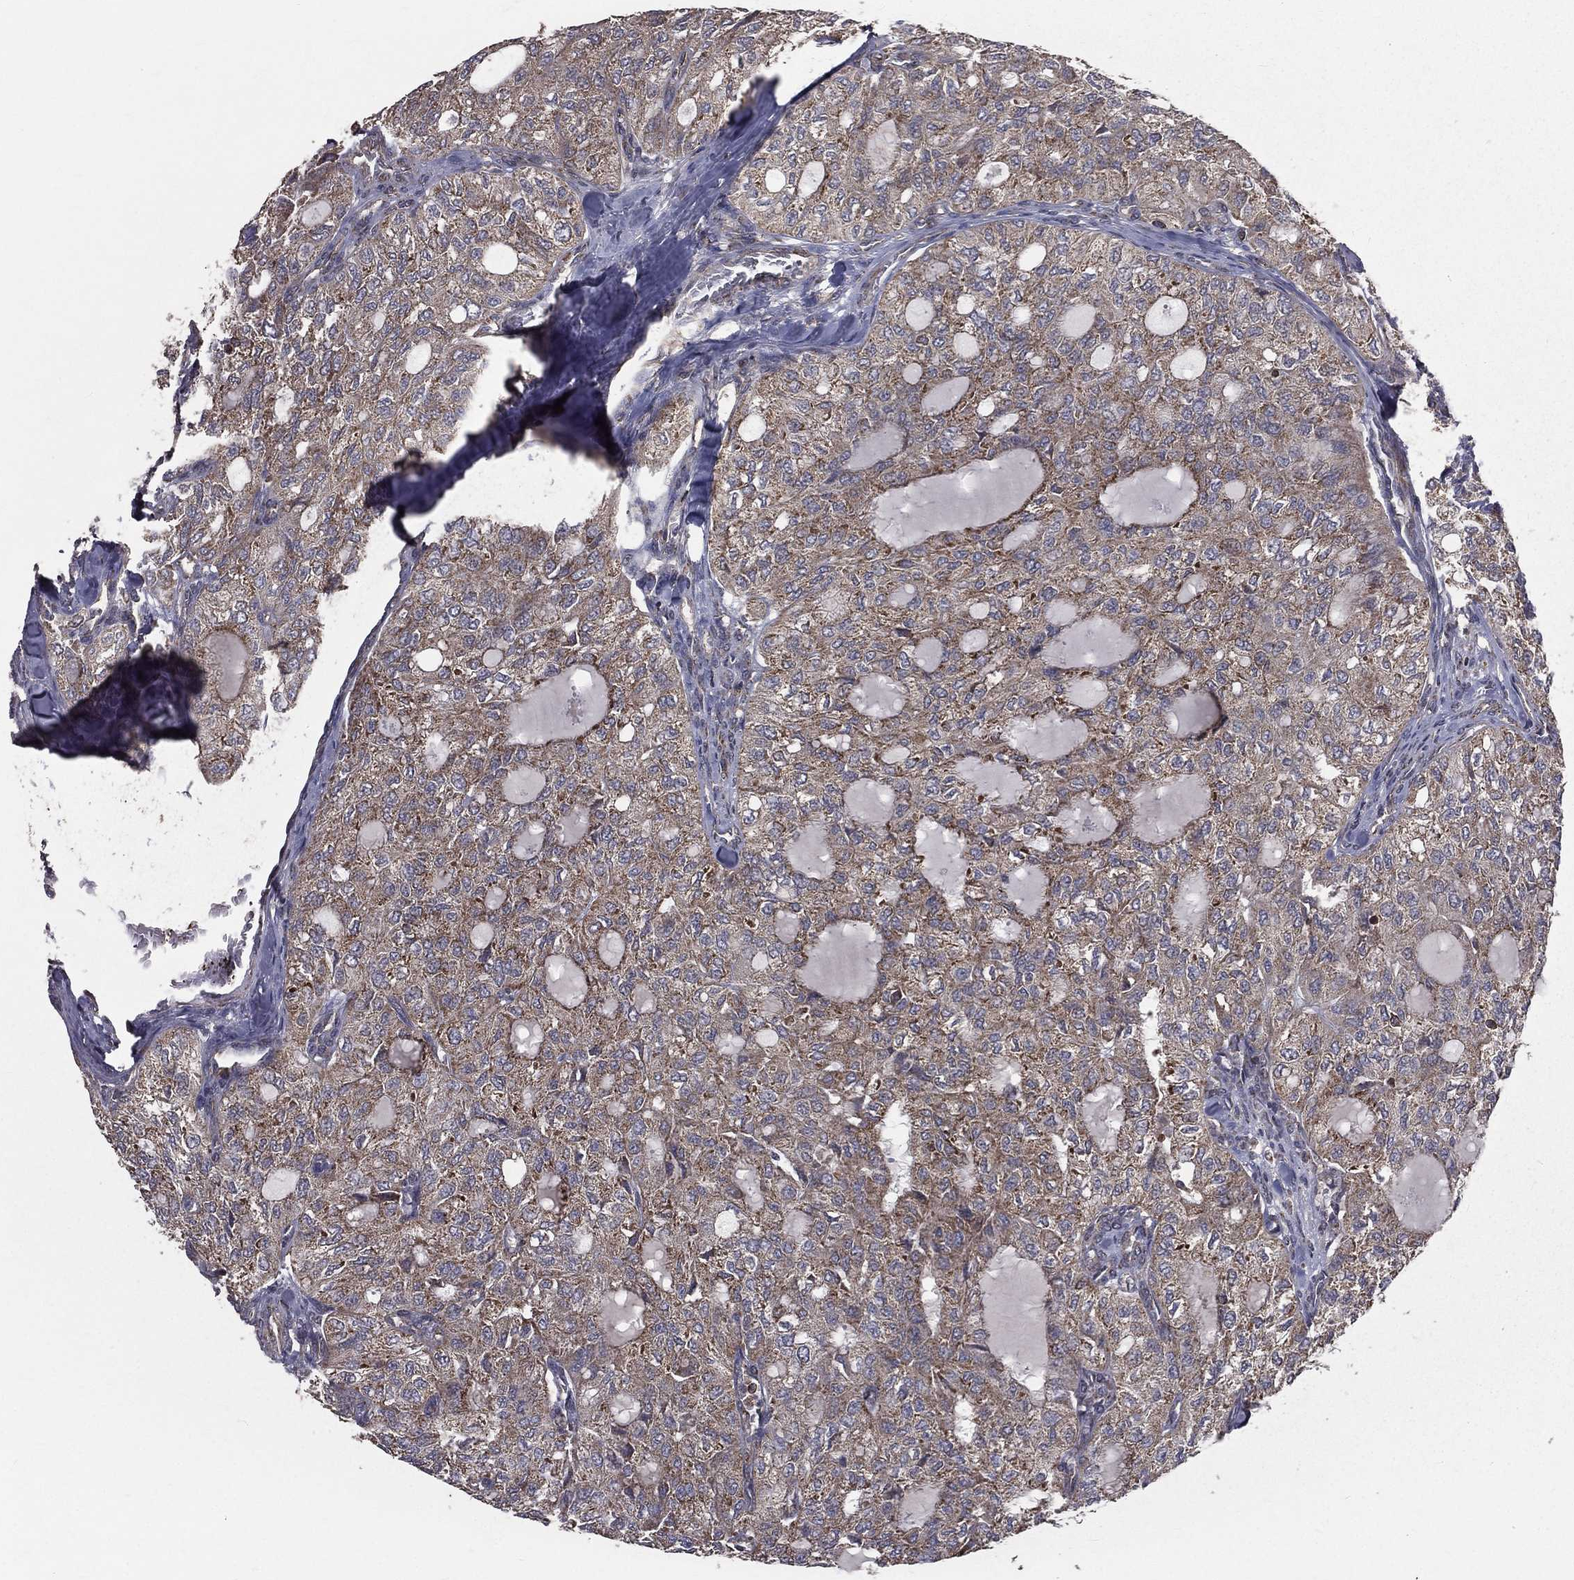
{"staining": {"intensity": "weak", "quantity": "25%-75%", "location": "cytoplasmic/membranous"}, "tissue": "thyroid cancer", "cell_type": "Tumor cells", "image_type": "cancer", "snomed": [{"axis": "morphology", "description": "Follicular adenoma carcinoma, NOS"}, {"axis": "topography", "description": "Thyroid gland"}], "caption": "High-power microscopy captured an immunohistochemistry photomicrograph of thyroid cancer, revealing weak cytoplasmic/membranous staining in about 25%-75% of tumor cells. Nuclei are stained in blue.", "gene": "OLFML1", "patient": {"sex": "male", "age": 75}}